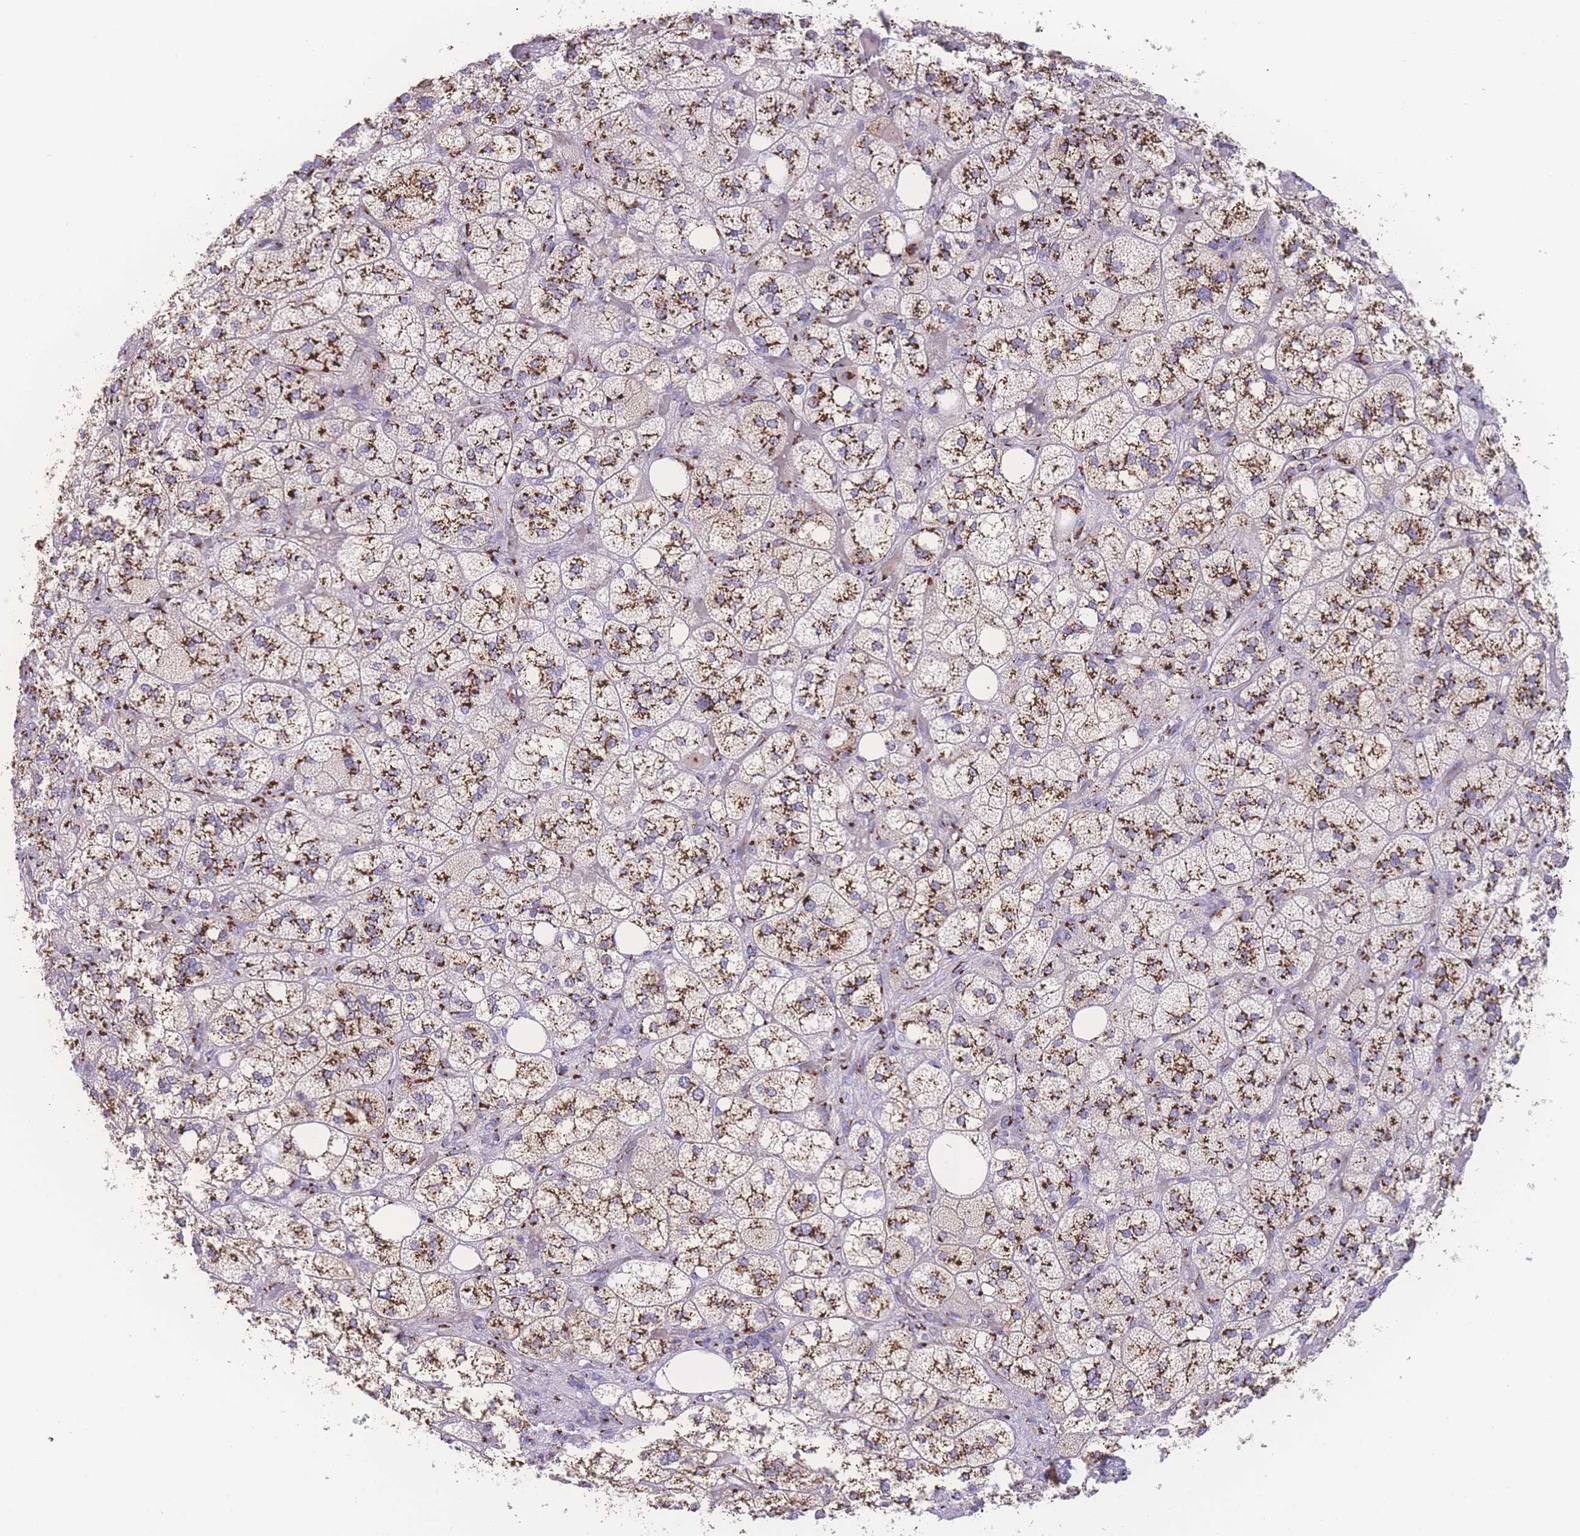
{"staining": {"intensity": "strong", "quantity": ">75%", "location": "cytoplasmic/membranous"}, "tissue": "adrenal gland", "cell_type": "Glandular cells", "image_type": "normal", "snomed": [{"axis": "morphology", "description": "Normal tissue, NOS"}, {"axis": "topography", "description": "Adrenal gland"}], "caption": "Immunohistochemical staining of benign adrenal gland shows >75% levels of strong cytoplasmic/membranous protein positivity in approximately >75% of glandular cells.", "gene": "GOLM2", "patient": {"sex": "male", "age": 61}}